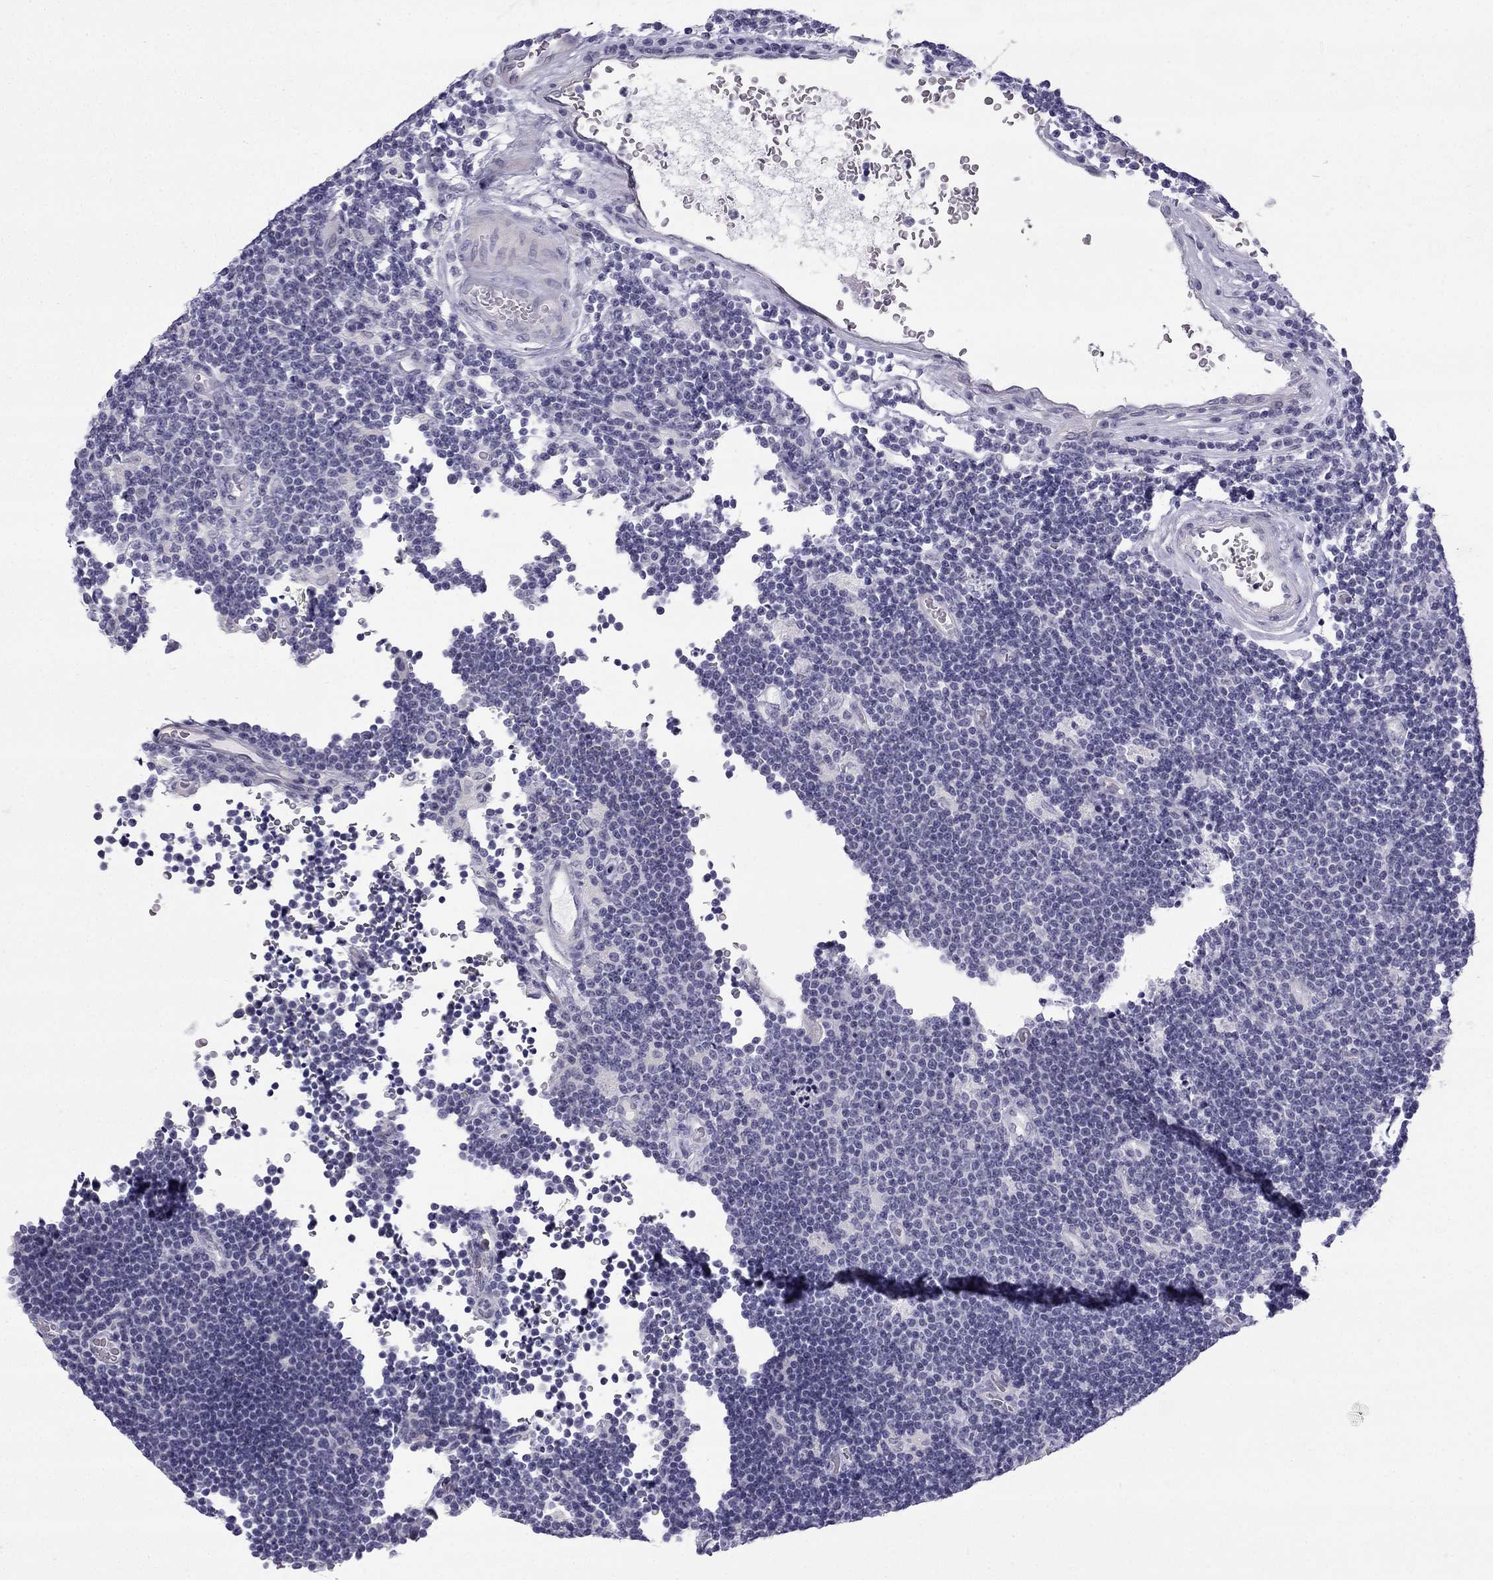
{"staining": {"intensity": "negative", "quantity": "none", "location": "none"}, "tissue": "lymphoma", "cell_type": "Tumor cells", "image_type": "cancer", "snomed": [{"axis": "morphology", "description": "Malignant lymphoma, non-Hodgkin's type, Low grade"}, {"axis": "topography", "description": "Brain"}], "caption": "This image is of malignant lymphoma, non-Hodgkin's type (low-grade) stained with IHC to label a protein in brown with the nuclei are counter-stained blue. There is no positivity in tumor cells. The staining is performed using DAB brown chromogen with nuclei counter-stained in using hematoxylin.", "gene": "CFAP53", "patient": {"sex": "female", "age": 66}}